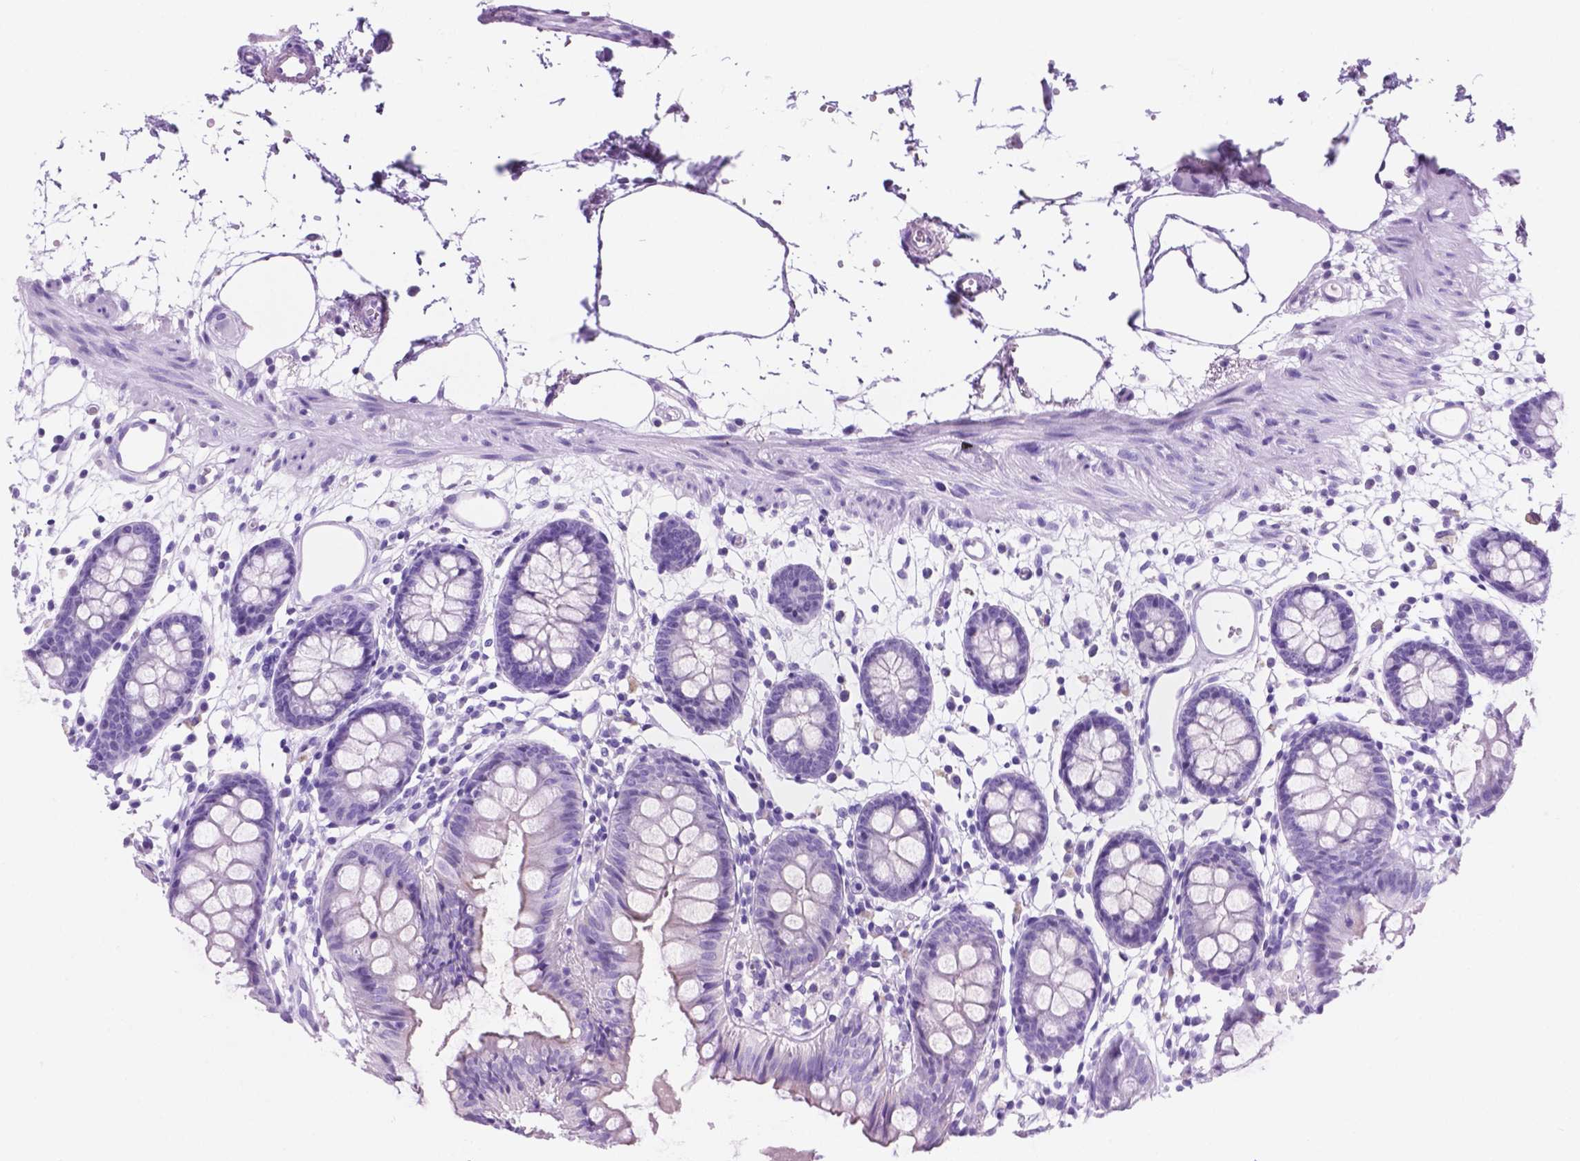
{"staining": {"intensity": "negative", "quantity": "none", "location": "none"}, "tissue": "colon", "cell_type": "Endothelial cells", "image_type": "normal", "snomed": [{"axis": "morphology", "description": "Normal tissue, NOS"}, {"axis": "topography", "description": "Colon"}], "caption": "DAB (3,3'-diaminobenzidine) immunohistochemical staining of normal human colon shows no significant positivity in endothelial cells. (Immunohistochemistry (ihc), brightfield microscopy, high magnification).", "gene": "C17orf107", "patient": {"sex": "female", "age": 84}}